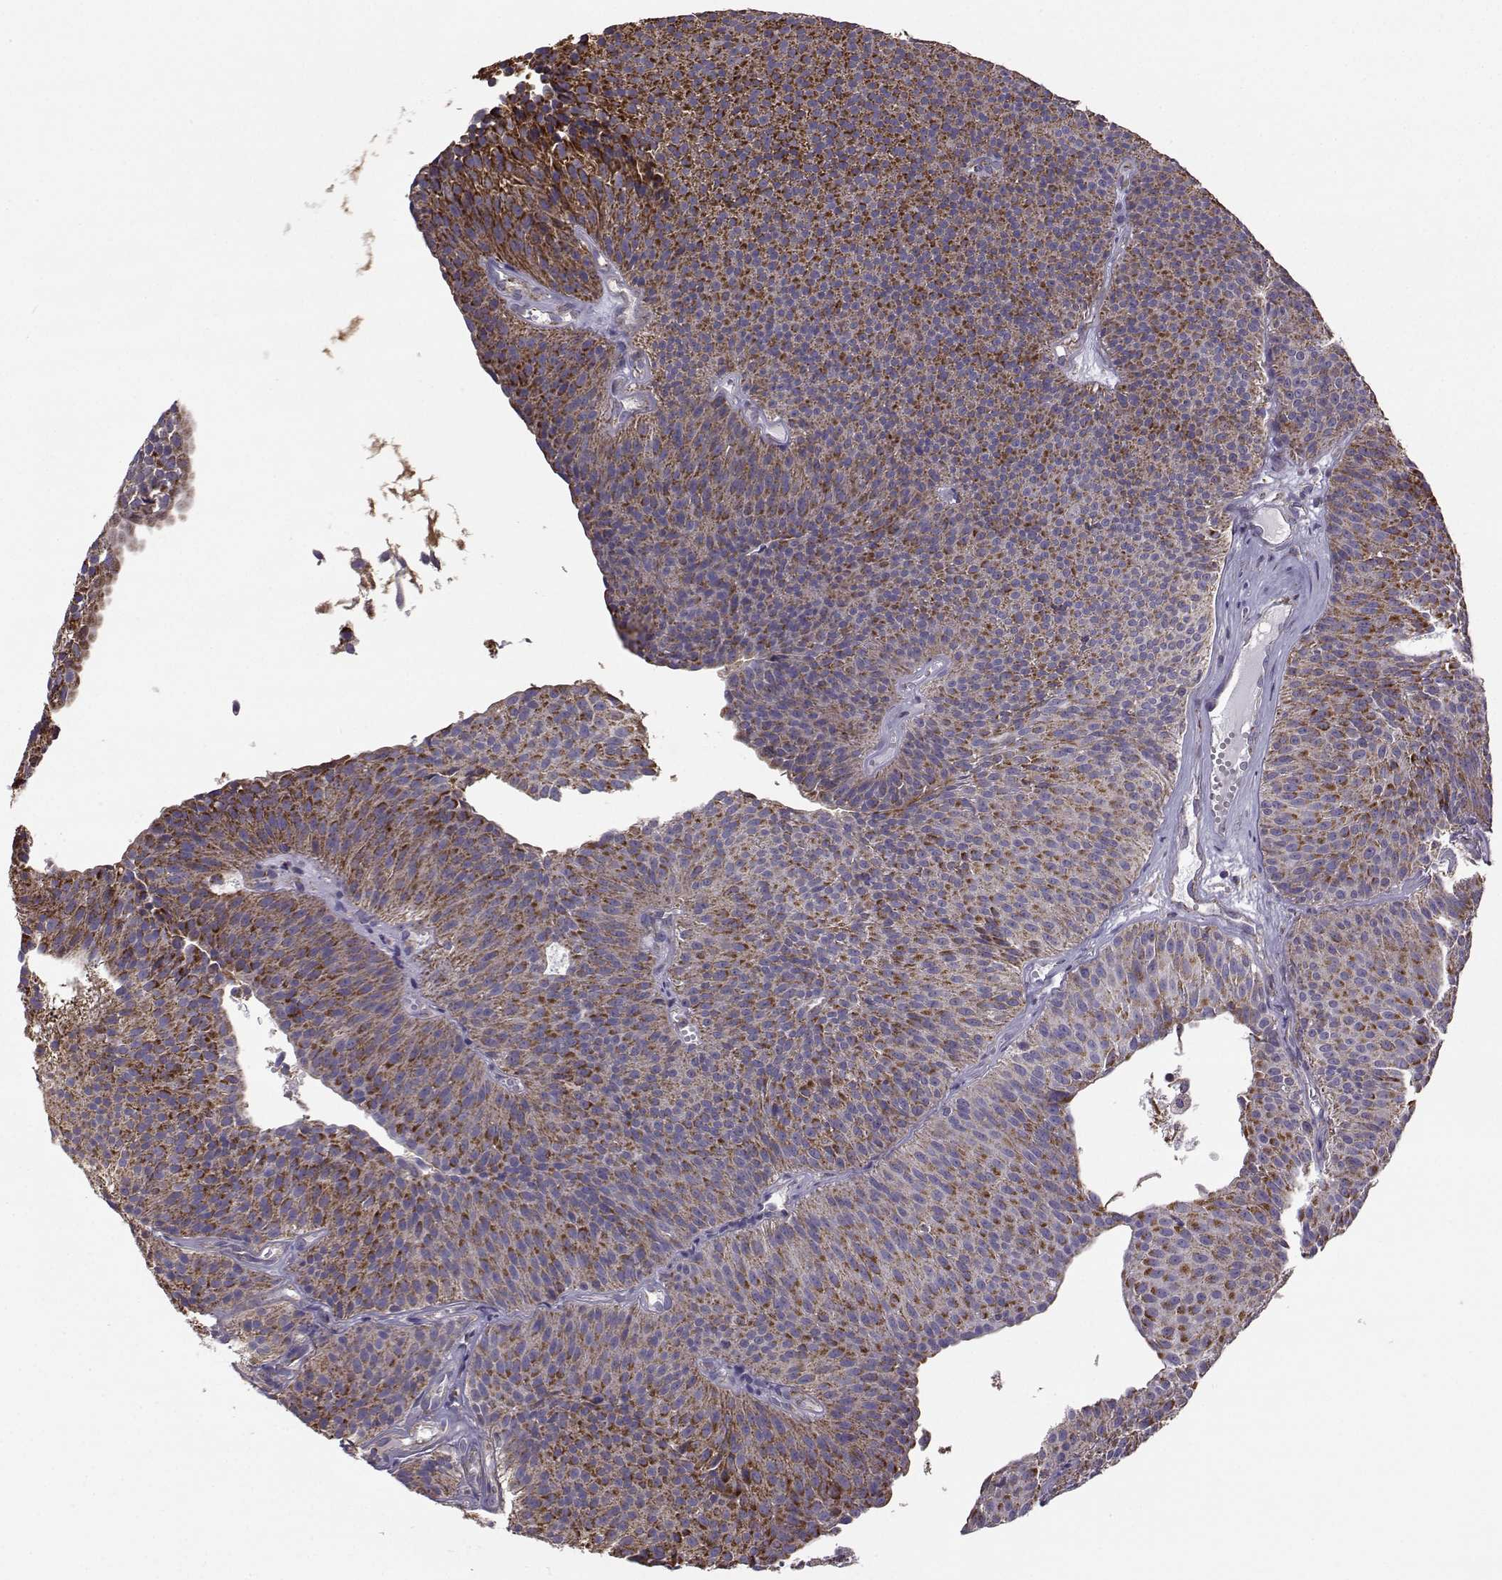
{"staining": {"intensity": "strong", "quantity": ">75%", "location": "cytoplasmic/membranous"}, "tissue": "urothelial cancer", "cell_type": "Tumor cells", "image_type": "cancer", "snomed": [{"axis": "morphology", "description": "Urothelial carcinoma, Low grade"}, {"axis": "topography", "description": "Urinary bladder"}], "caption": "Urothelial cancer was stained to show a protein in brown. There is high levels of strong cytoplasmic/membranous expression in about >75% of tumor cells. The protein of interest is stained brown, and the nuclei are stained in blue (DAB IHC with brightfield microscopy, high magnification).", "gene": "NECAB3", "patient": {"sex": "male", "age": 63}}